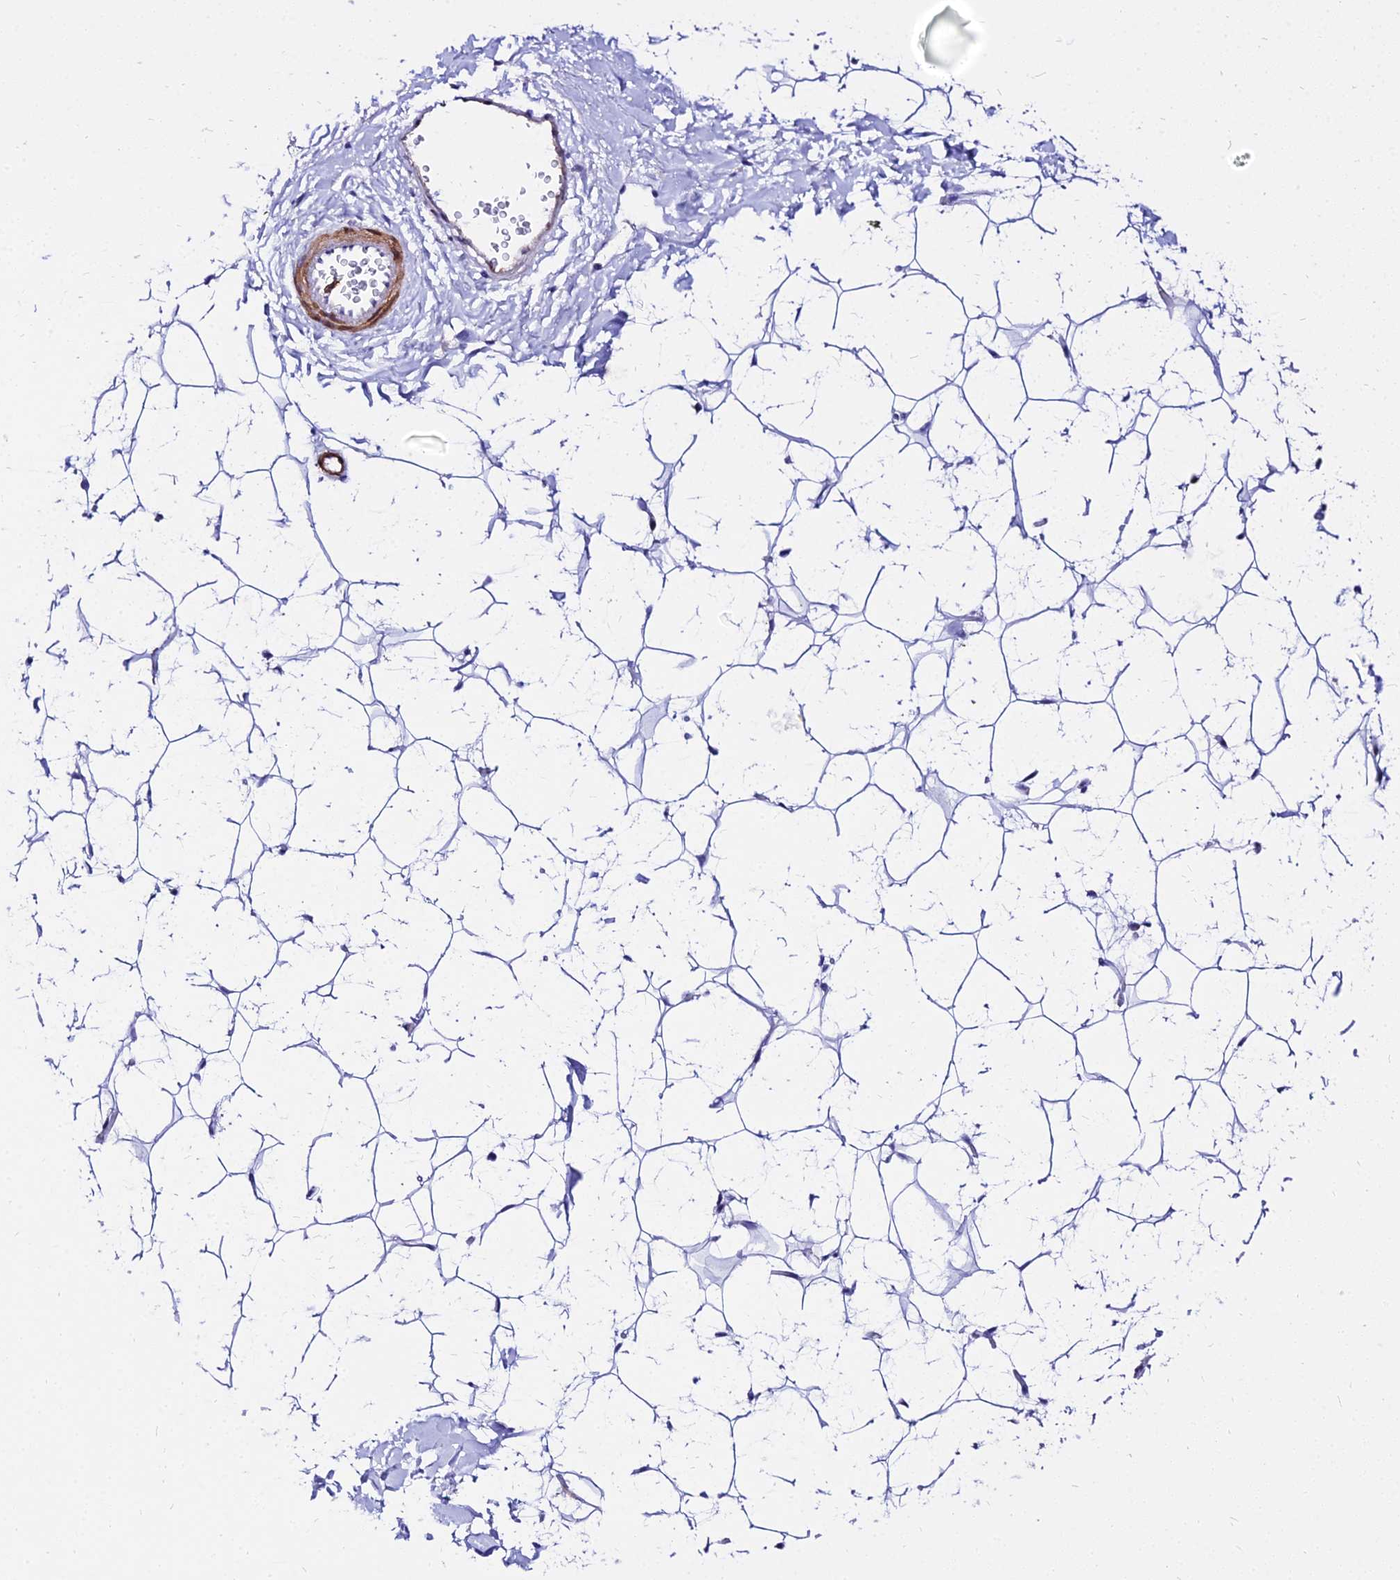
{"staining": {"intensity": "negative", "quantity": "none", "location": "none"}, "tissue": "adipose tissue", "cell_type": "Adipocytes", "image_type": "normal", "snomed": [{"axis": "morphology", "description": "Normal tissue, NOS"}, {"axis": "topography", "description": "Breast"}], "caption": "This image is of unremarkable adipose tissue stained with immunohistochemistry (IHC) to label a protein in brown with the nuclei are counter-stained blue. There is no staining in adipocytes. (Brightfield microscopy of DAB immunohistochemistry (IHC) at high magnification).", "gene": "CSRP1", "patient": {"sex": "female", "age": 26}}